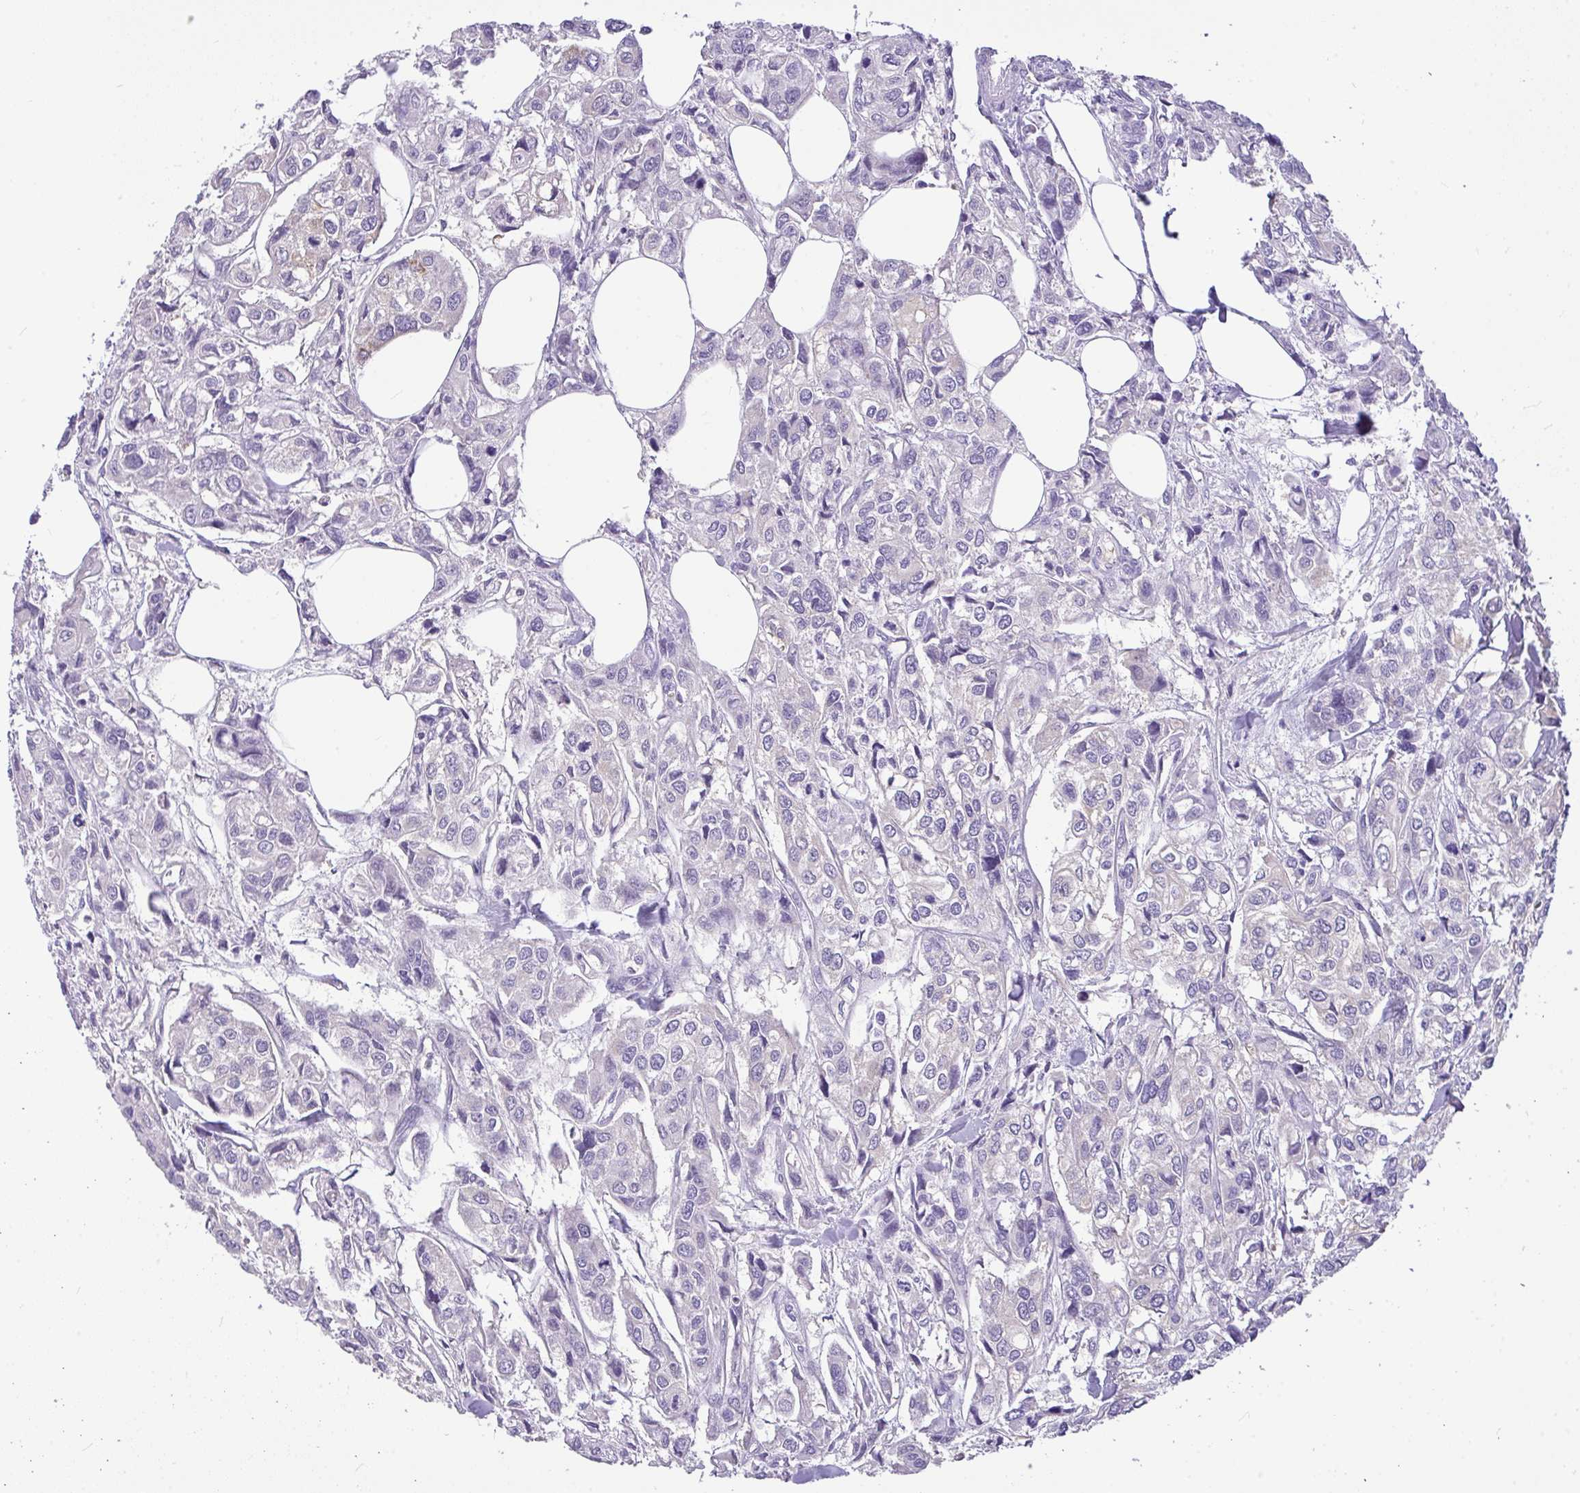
{"staining": {"intensity": "negative", "quantity": "none", "location": "none"}, "tissue": "urothelial cancer", "cell_type": "Tumor cells", "image_type": "cancer", "snomed": [{"axis": "morphology", "description": "Urothelial carcinoma, High grade"}, {"axis": "topography", "description": "Urinary bladder"}], "caption": "The photomicrograph demonstrates no staining of tumor cells in urothelial carcinoma (high-grade). (Brightfield microscopy of DAB (3,3'-diaminobenzidine) immunohistochemistry (IHC) at high magnification).", "gene": "MOCS1", "patient": {"sex": "male", "age": 67}}